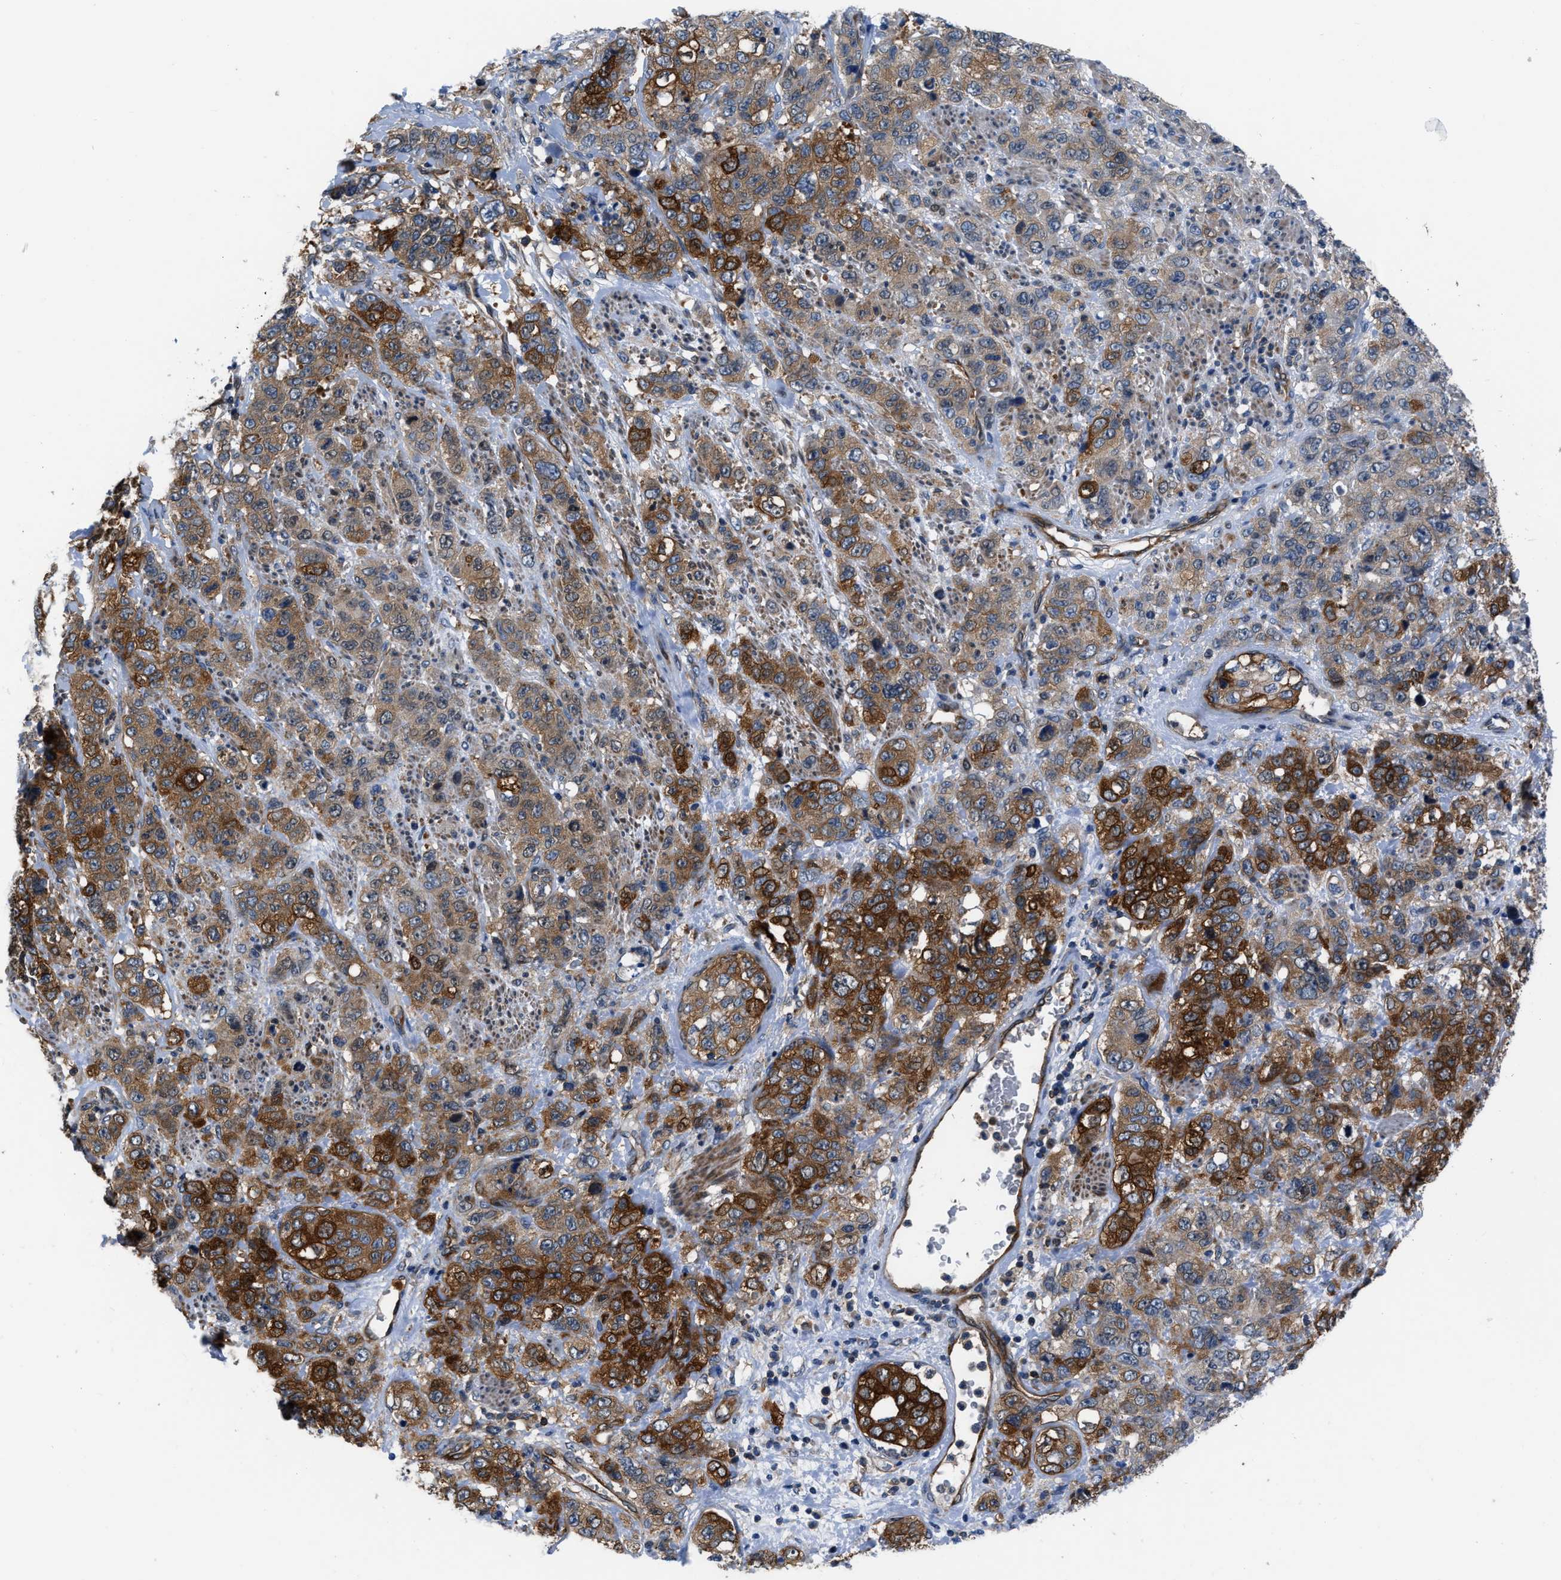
{"staining": {"intensity": "strong", "quantity": "25%-75%", "location": "cytoplasmic/membranous"}, "tissue": "stomach cancer", "cell_type": "Tumor cells", "image_type": "cancer", "snomed": [{"axis": "morphology", "description": "Adenocarcinoma, NOS"}, {"axis": "topography", "description": "Stomach"}], "caption": "The image reveals staining of adenocarcinoma (stomach), revealing strong cytoplasmic/membranous protein staining (brown color) within tumor cells.", "gene": "PFKP", "patient": {"sex": "male", "age": 48}}